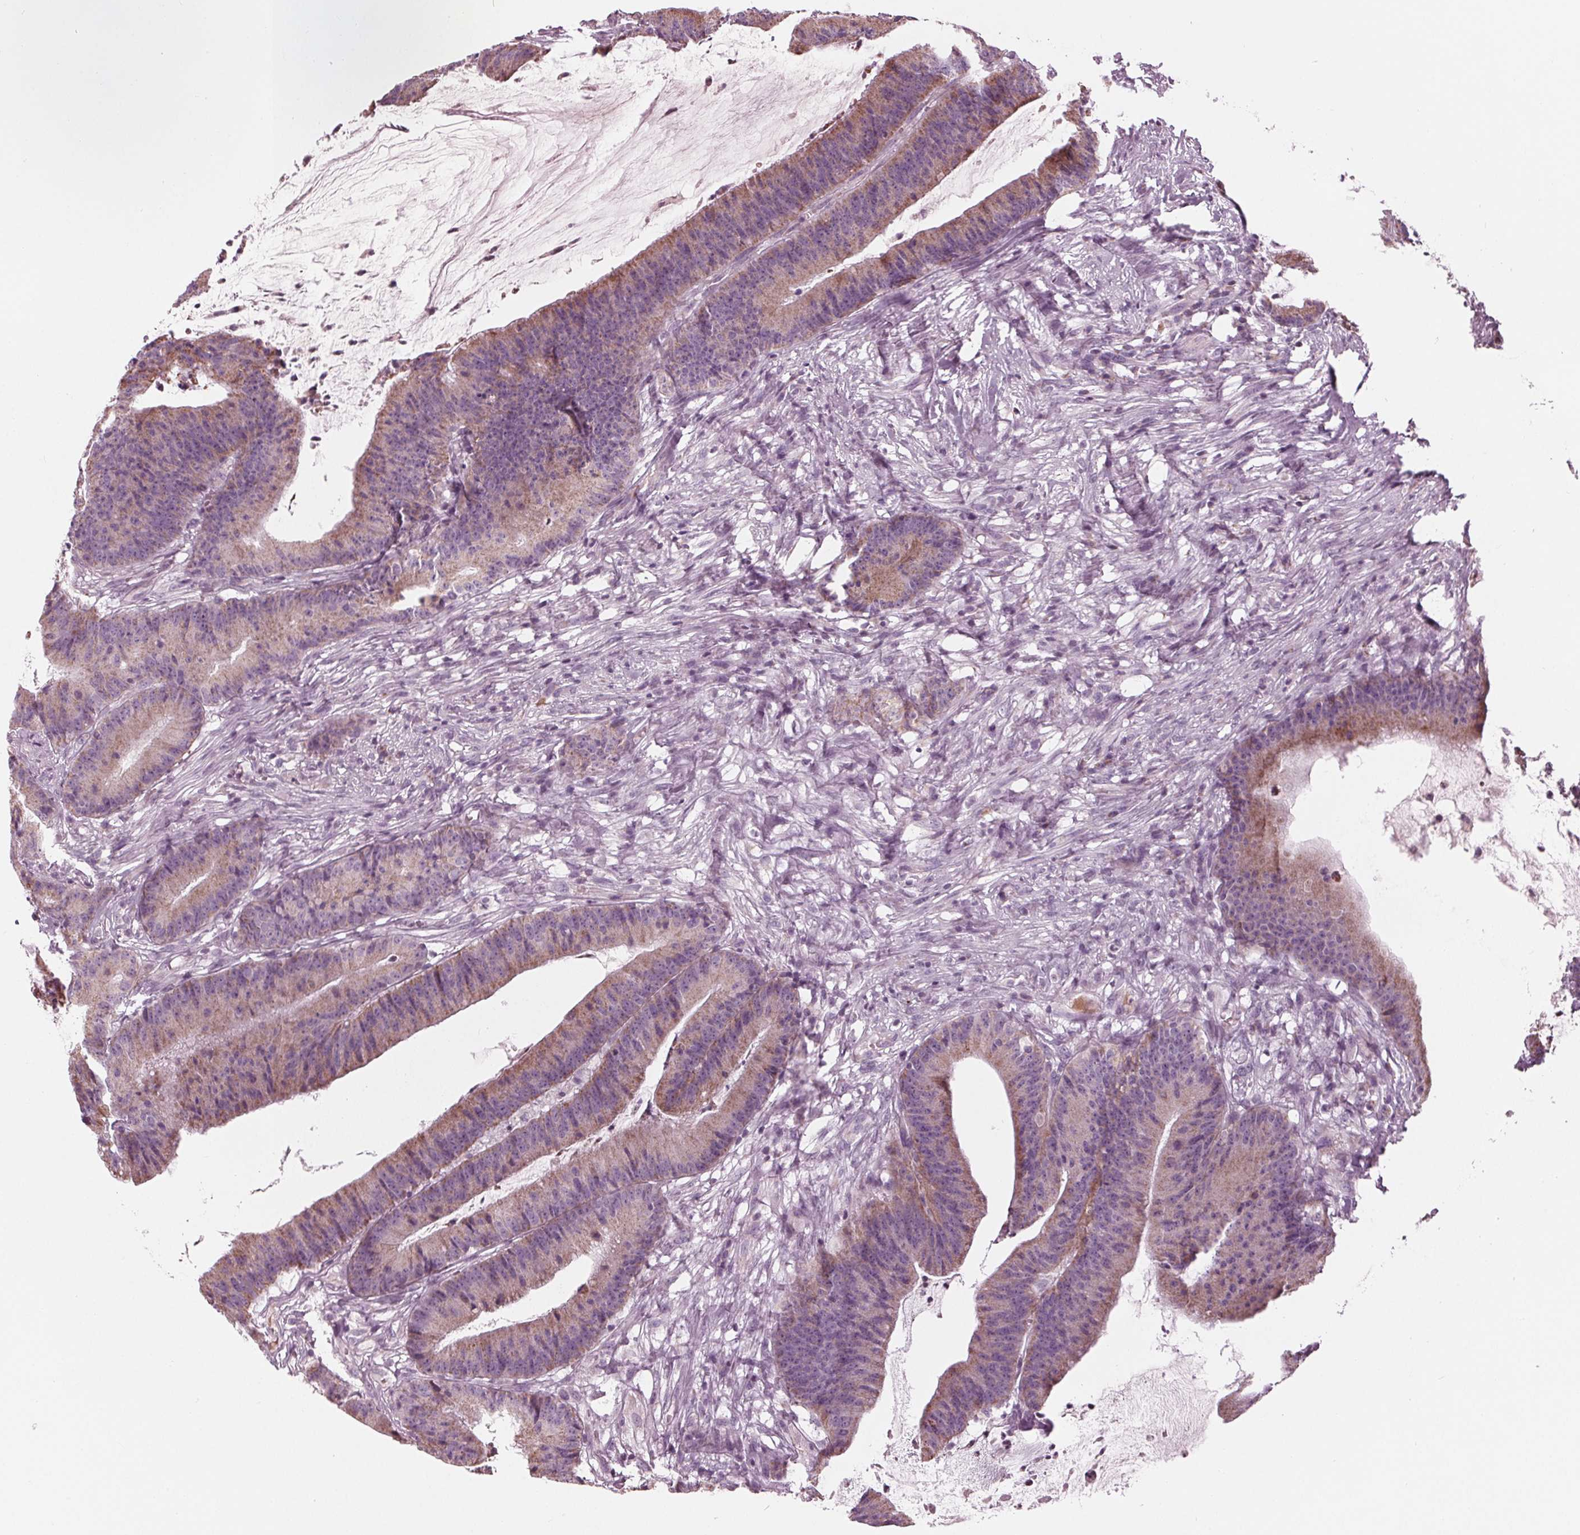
{"staining": {"intensity": "moderate", "quantity": "25%-75%", "location": "cytoplasmic/membranous"}, "tissue": "colorectal cancer", "cell_type": "Tumor cells", "image_type": "cancer", "snomed": [{"axis": "morphology", "description": "Adenocarcinoma, NOS"}, {"axis": "topography", "description": "Colon"}], "caption": "There is medium levels of moderate cytoplasmic/membranous expression in tumor cells of colorectal cancer (adenocarcinoma), as demonstrated by immunohistochemical staining (brown color).", "gene": "CLN6", "patient": {"sex": "female", "age": 78}}